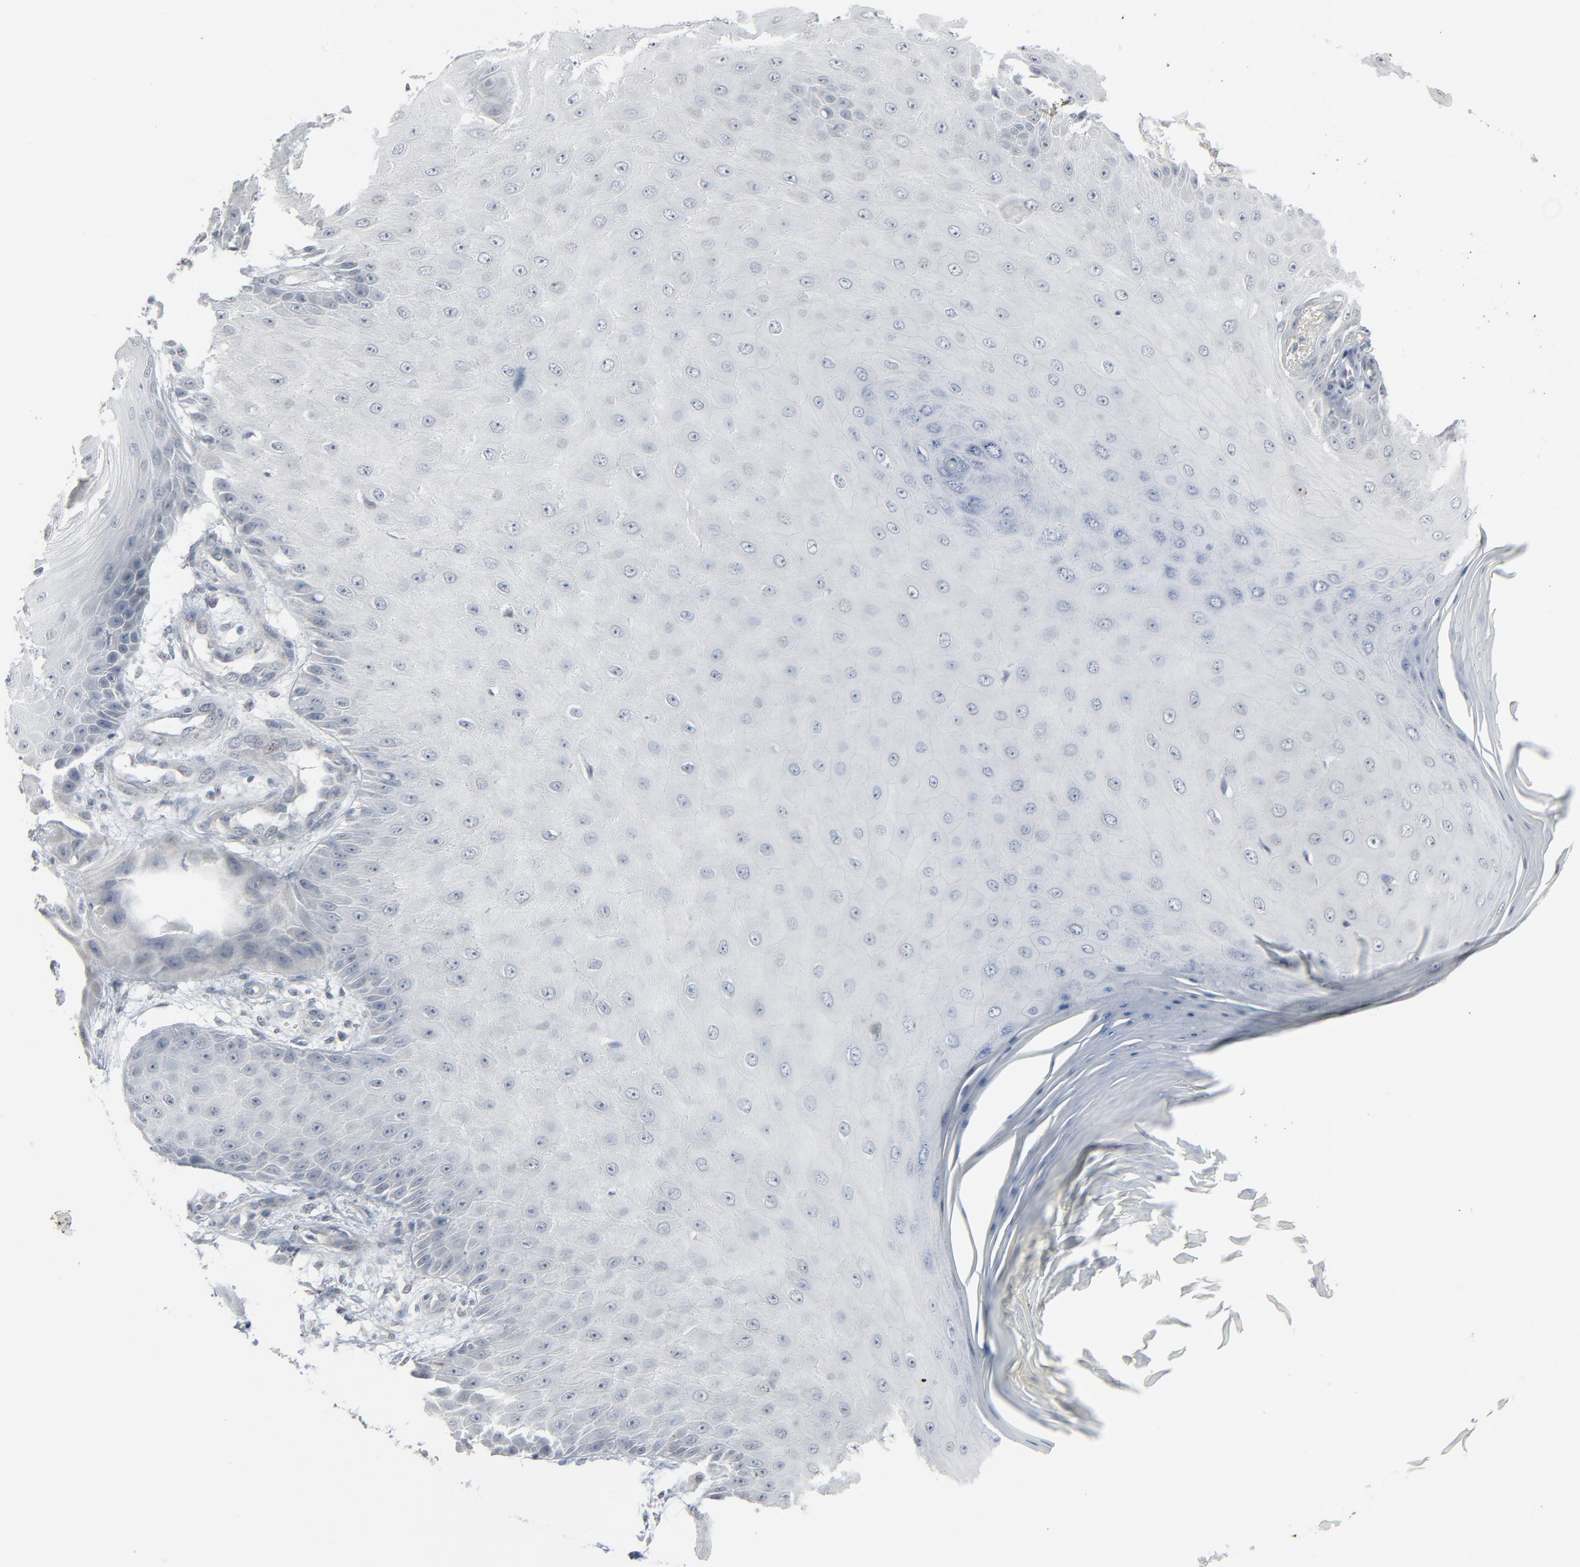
{"staining": {"intensity": "negative", "quantity": "none", "location": "none"}, "tissue": "skin cancer", "cell_type": "Tumor cells", "image_type": "cancer", "snomed": [{"axis": "morphology", "description": "Squamous cell carcinoma, NOS"}, {"axis": "topography", "description": "Skin"}], "caption": "A photomicrograph of human squamous cell carcinoma (skin) is negative for staining in tumor cells. (Stains: DAB immunohistochemistry (IHC) with hematoxylin counter stain, Microscopy: brightfield microscopy at high magnification).", "gene": "SAGE1", "patient": {"sex": "female", "age": 40}}